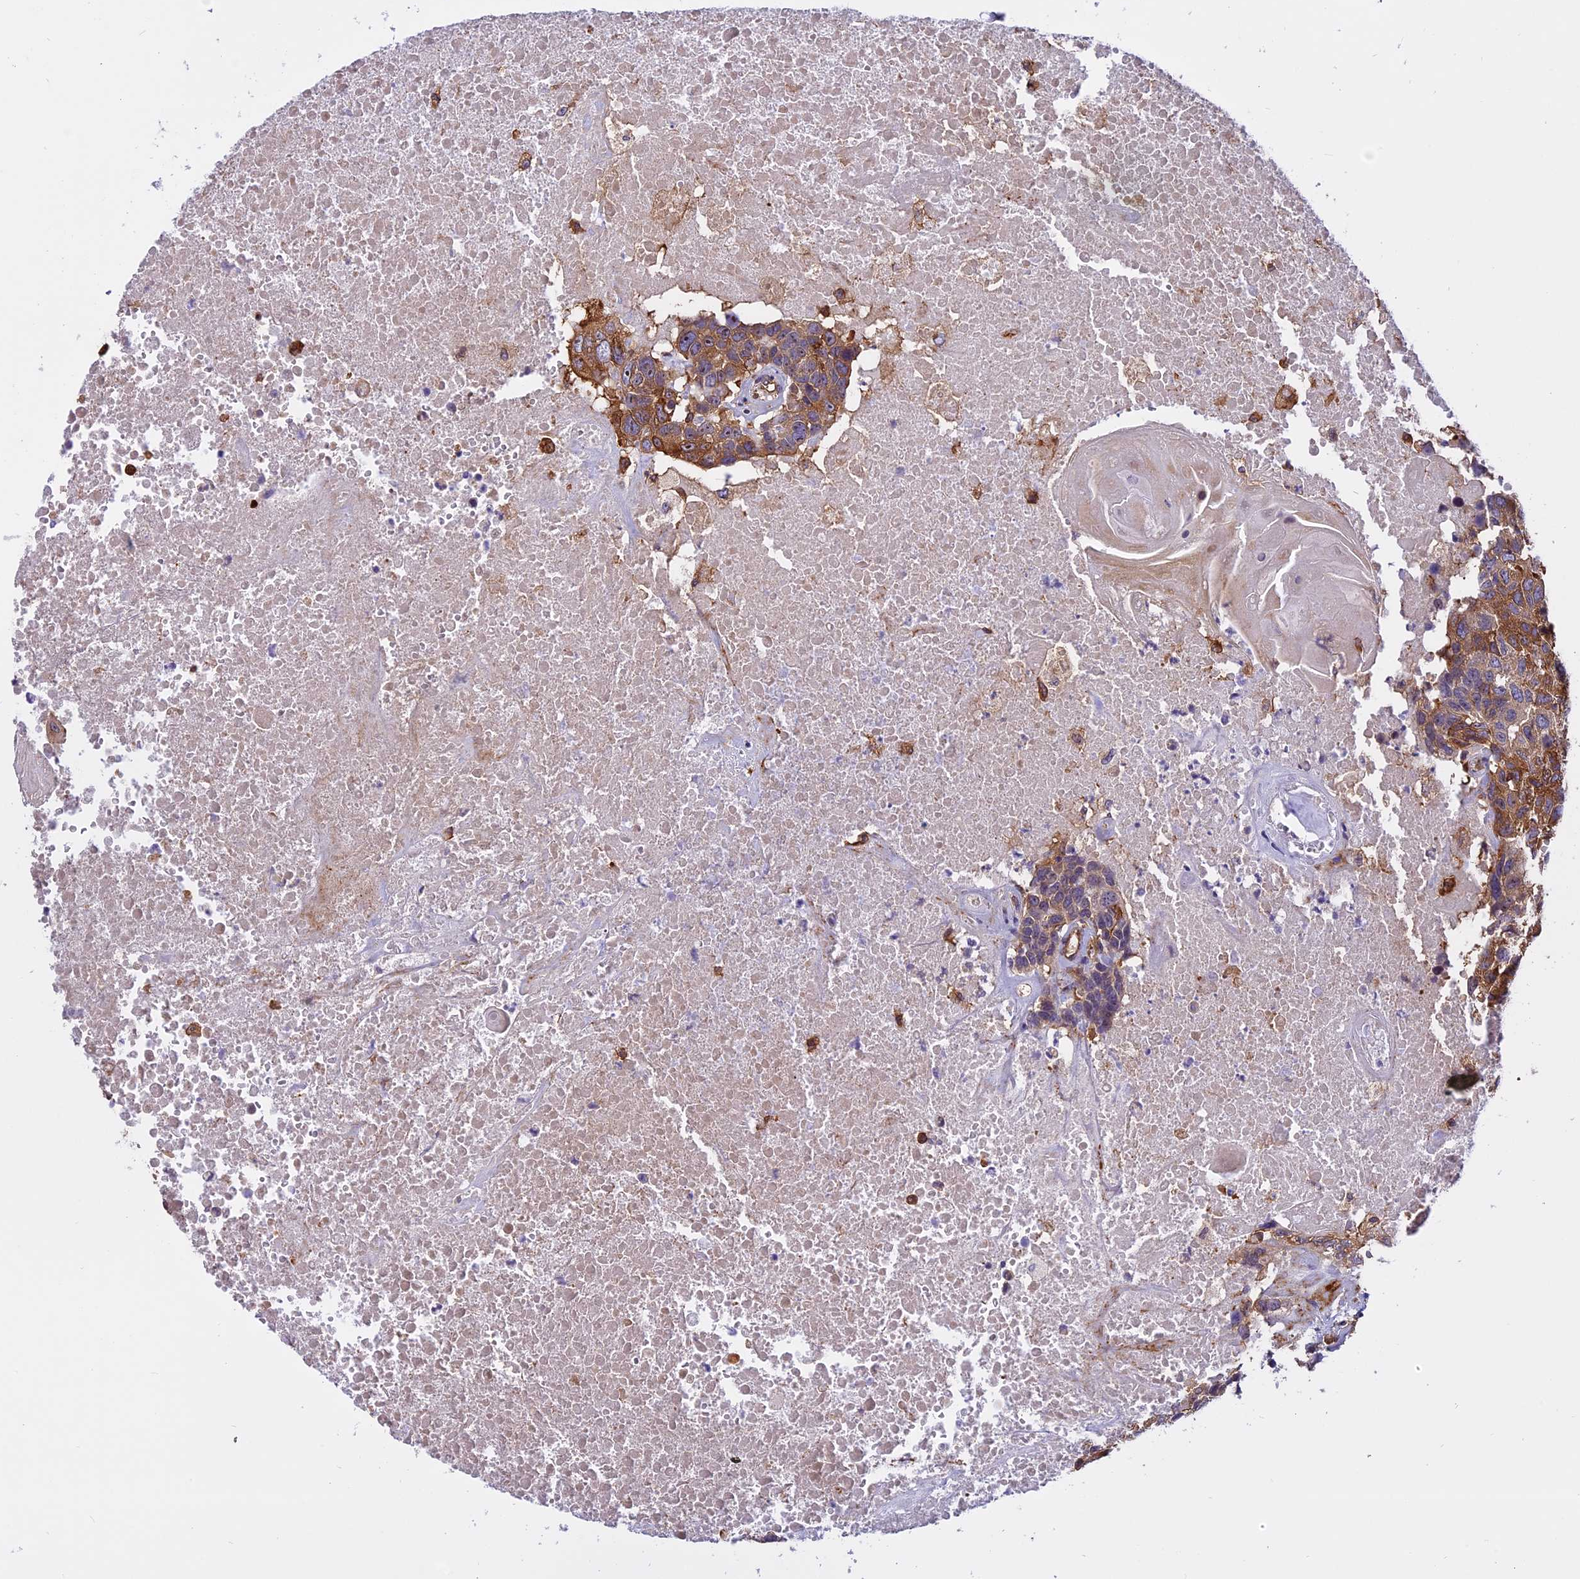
{"staining": {"intensity": "moderate", "quantity": "25%-75%", "location": "cytoplasmic/membranous"}, "tissue": "head and neck cancer", "cell_type": "Tumor cells", "image_type": "cancer", "snomed": [{"axis": "morphology", "description": "Squamous cell carcinoma, NOS"}, {"axis": "topography", "description": "Head-Neck"}], "caption": "Head and neck cancer stained with a brown dye reveals moderate cytoplasmic/membranous positive expression in approximately 25%-75% of tumor cells.", "gene": "EHBP1L1", "patient": {"sex": "male", "age": 66}}